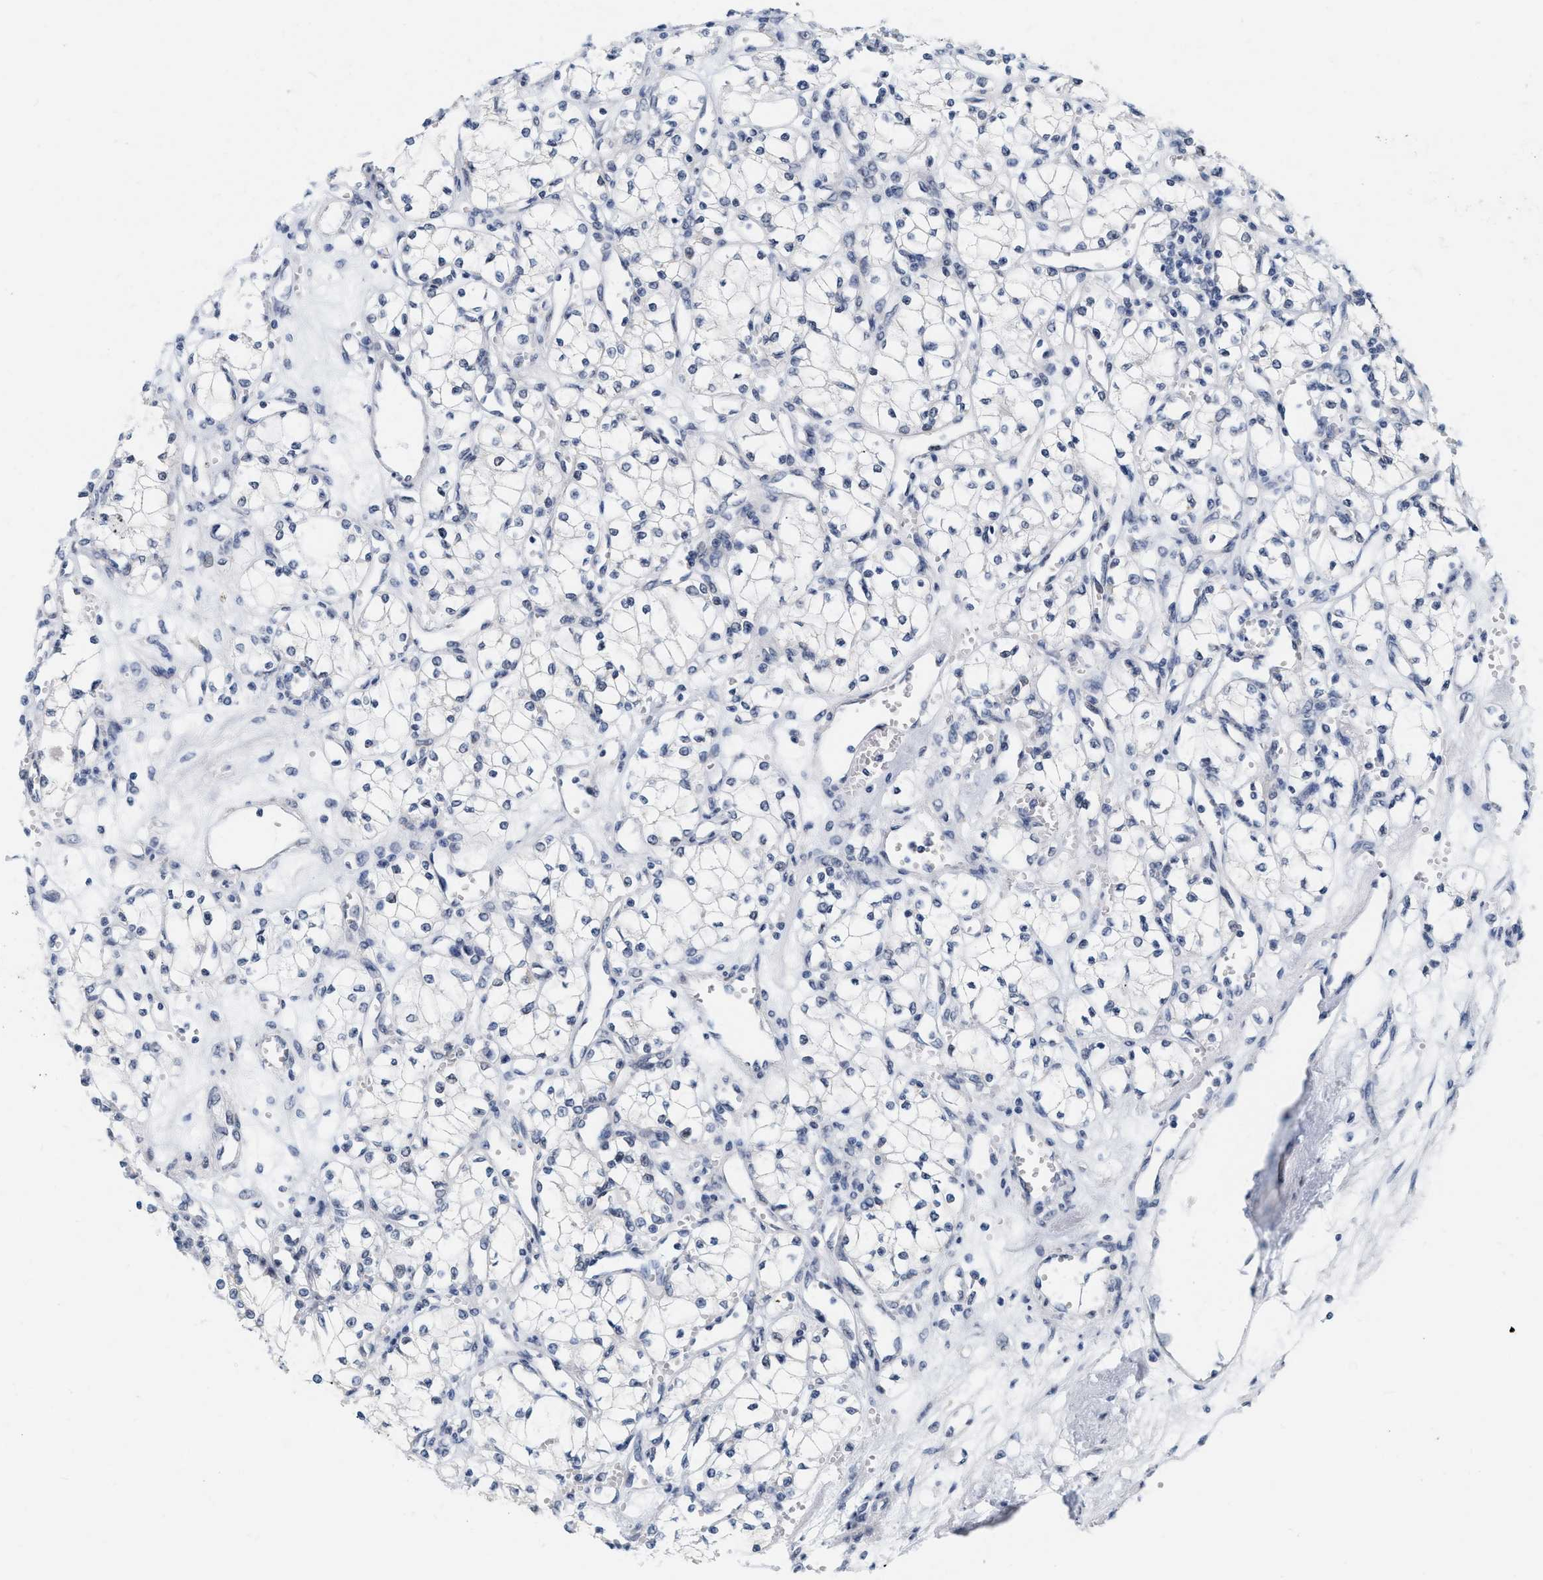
{"staining": {"intensity": "negative", "quantity": "none", "location": "none"}, "tissue": "renal cancer", "cell_type": "Tumor cells", "image_type": "cancer", "snomed": [{"axis": "morphology", "description": "Adenocarcinoma, NOS"}, {"axis": "topography", "description": "Kidney"}], "caption": "Renal cancer was stained to show a protein in brown. There is no significant expression in tumor cells.", "gene": "XIRP1", "patient": {"sex": "male", "age": 59}}